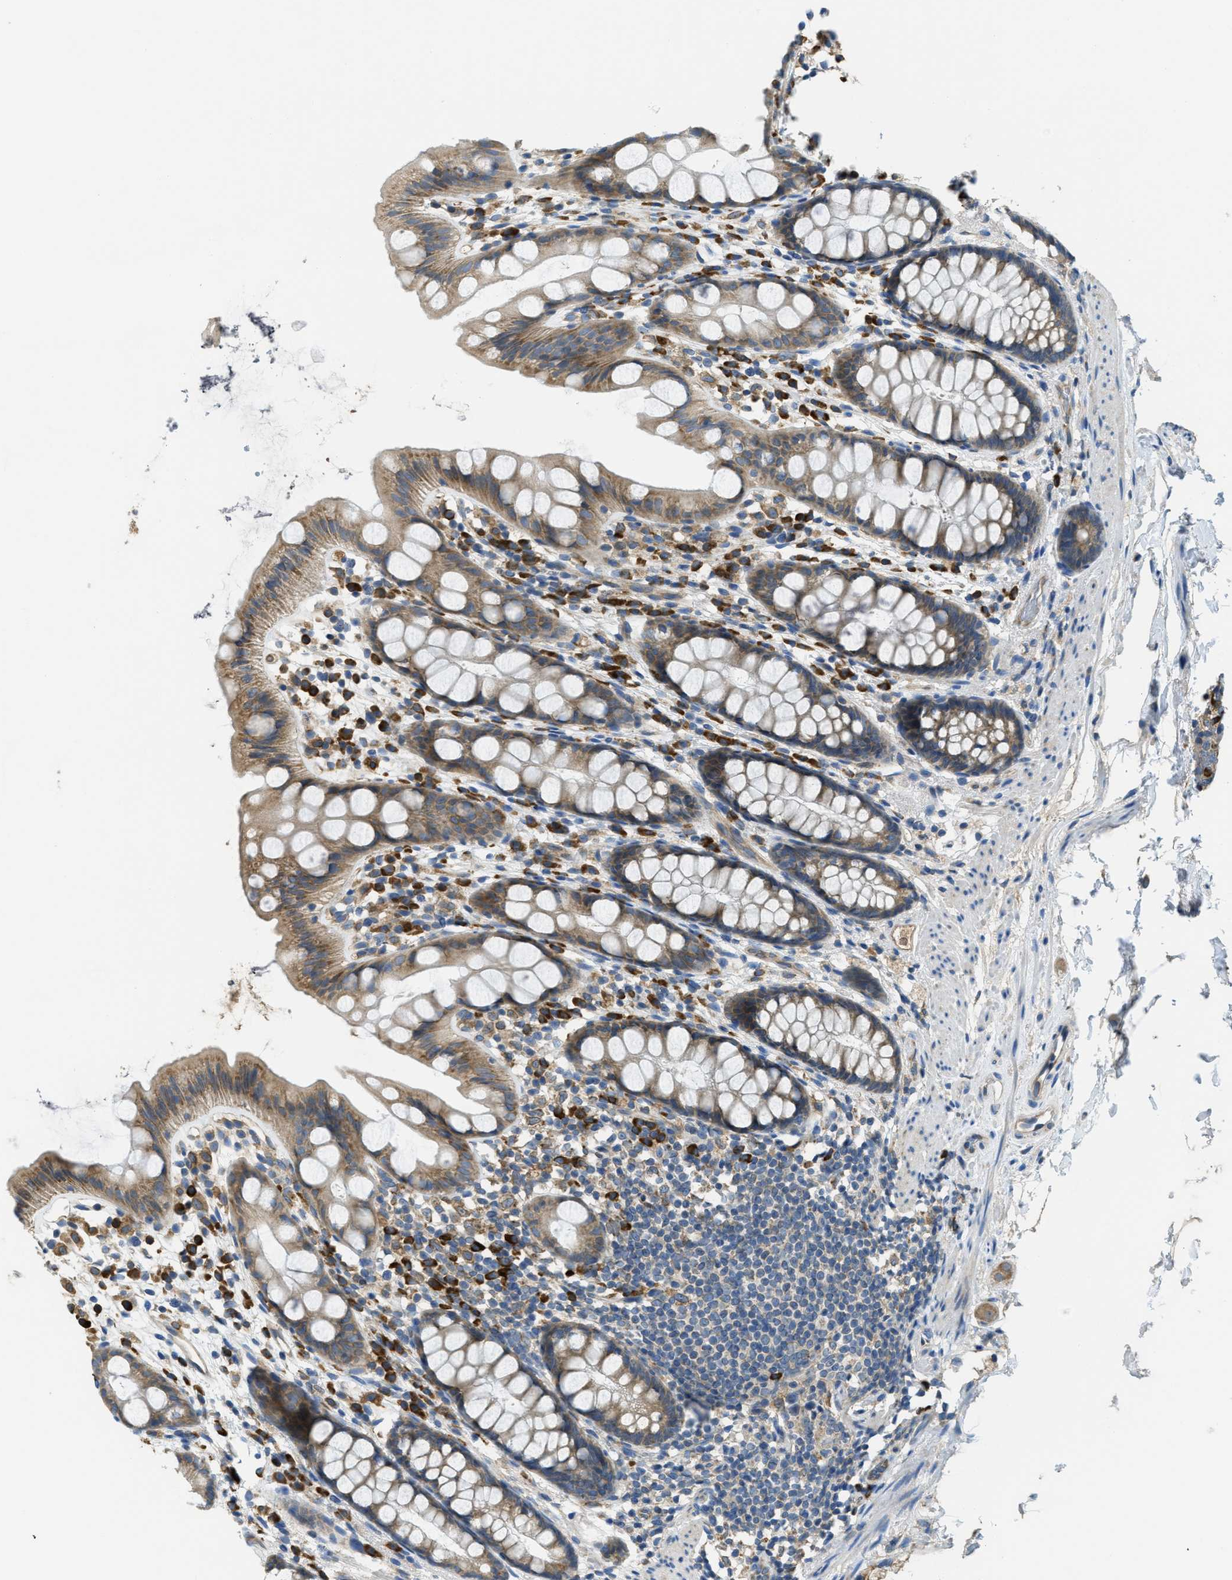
{"staining": {"intensity": "weak", "quantity": ">75%", "location": "cytoplasmic/membranous"}, "tissue": "rectum", "cell_type": "Glandular cells", "image_type": "normal", "snomed": [{"axis": "morphology", "description": "Normal tissue, NOS"}, {"axis": "topography", "description": "Rectum"}], "caption": "Immunohistochemistry (IHC) (DAB) staining of benign rectum demonstrates weak cytoplasmic/membranous protein staining in about >75% of glandular cells.", "gene": "SSR1", "patient": {"sex": "female", "age": 65}}